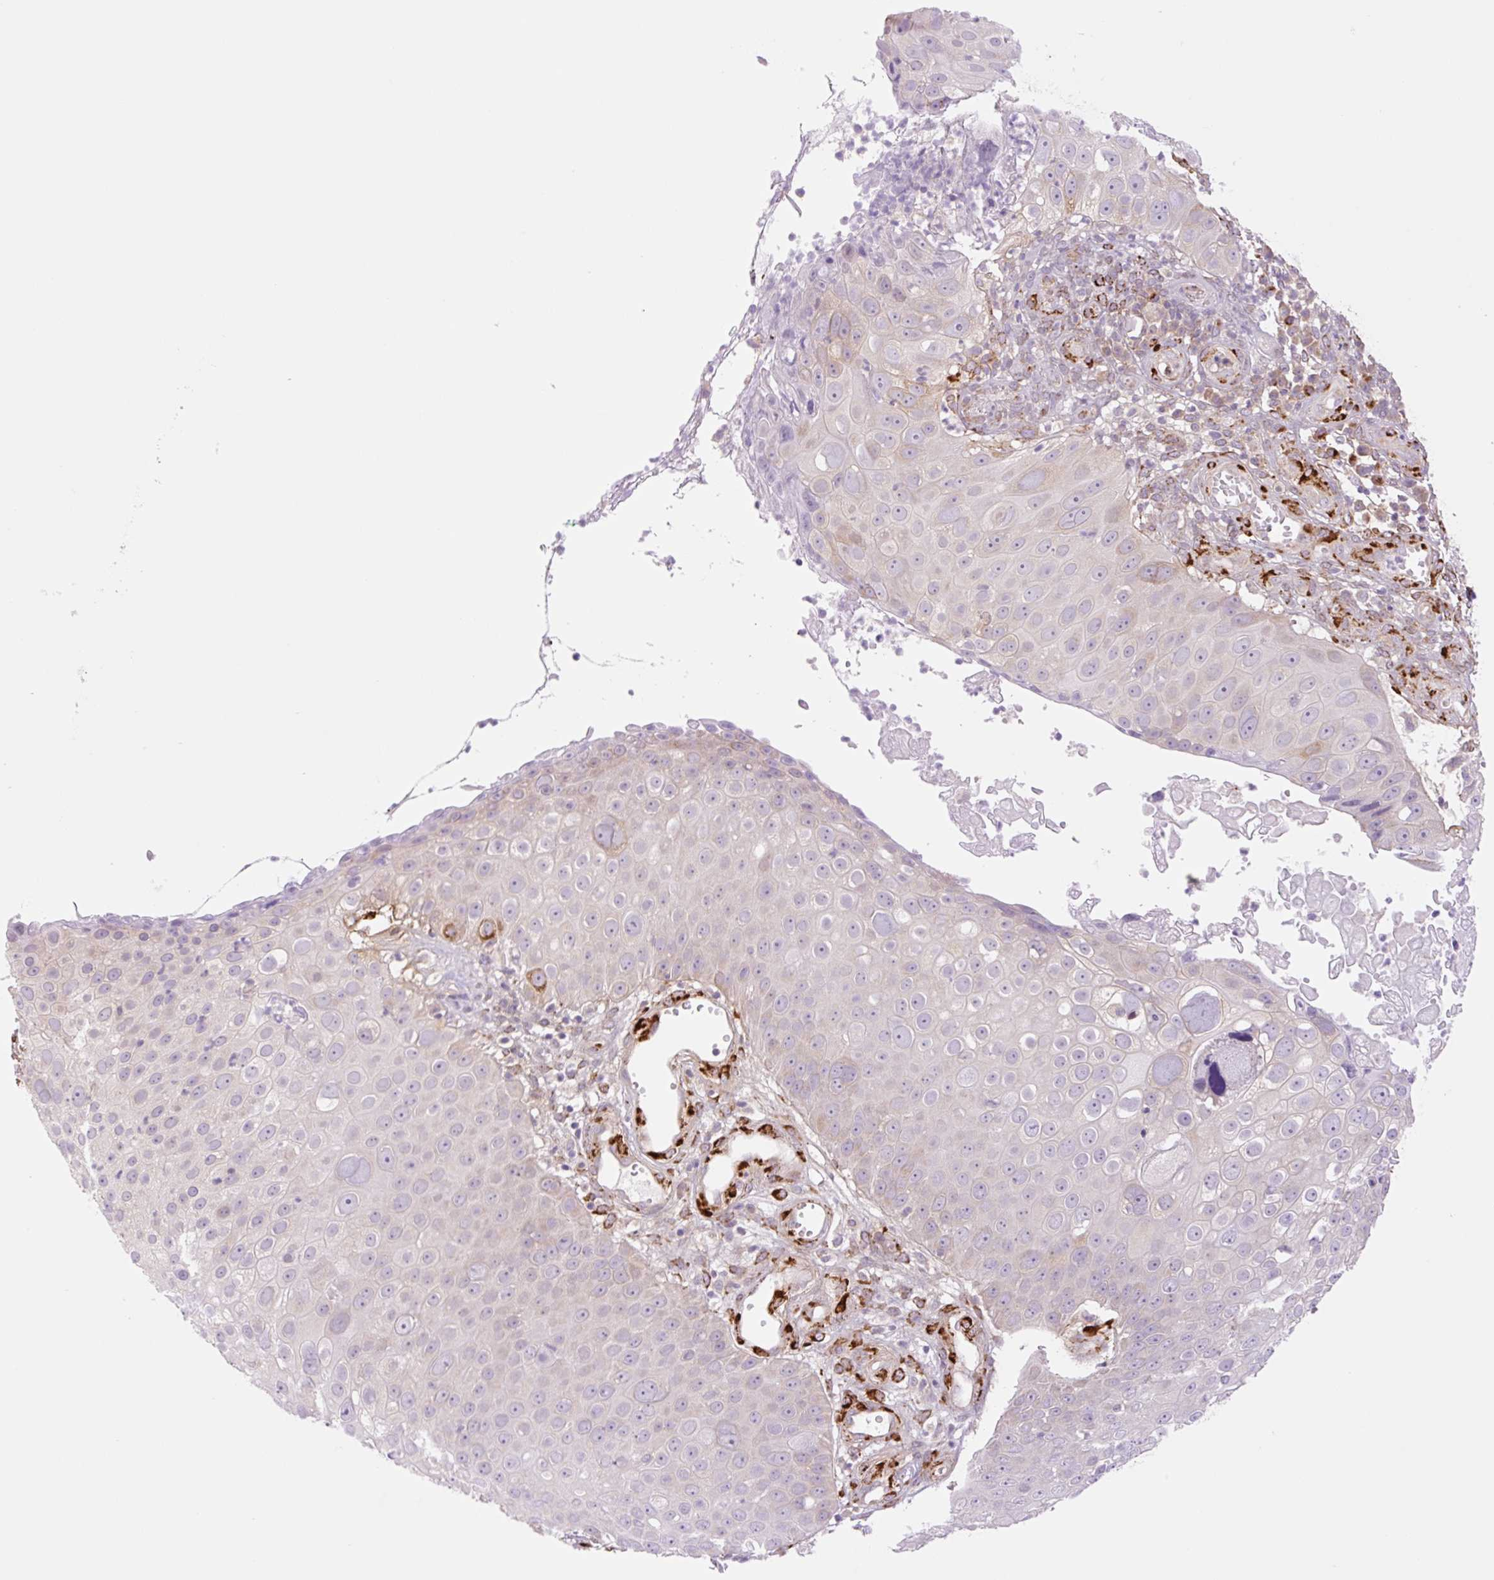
{"staining": {"intensity": "weak", "quantity": "<25%", "location": "cytoplasmic/membranous"}, "tissue": "skin cancer", "cell_type": "Tumor cells", "image_type": "cancer", "snomed": [{"axis": "morphology", "description": "Squamous cell carcinoma, NOS"}, {"axis": "topography", "description": "Skin"}], "caption": "An immunohistochemistry (IHC) photomicrograph of skin cancer is shown. There is no staining in tumor cells of skin cancer.", "gene": "COL5A1", "patient": {"sex": "male", "age": 71}}